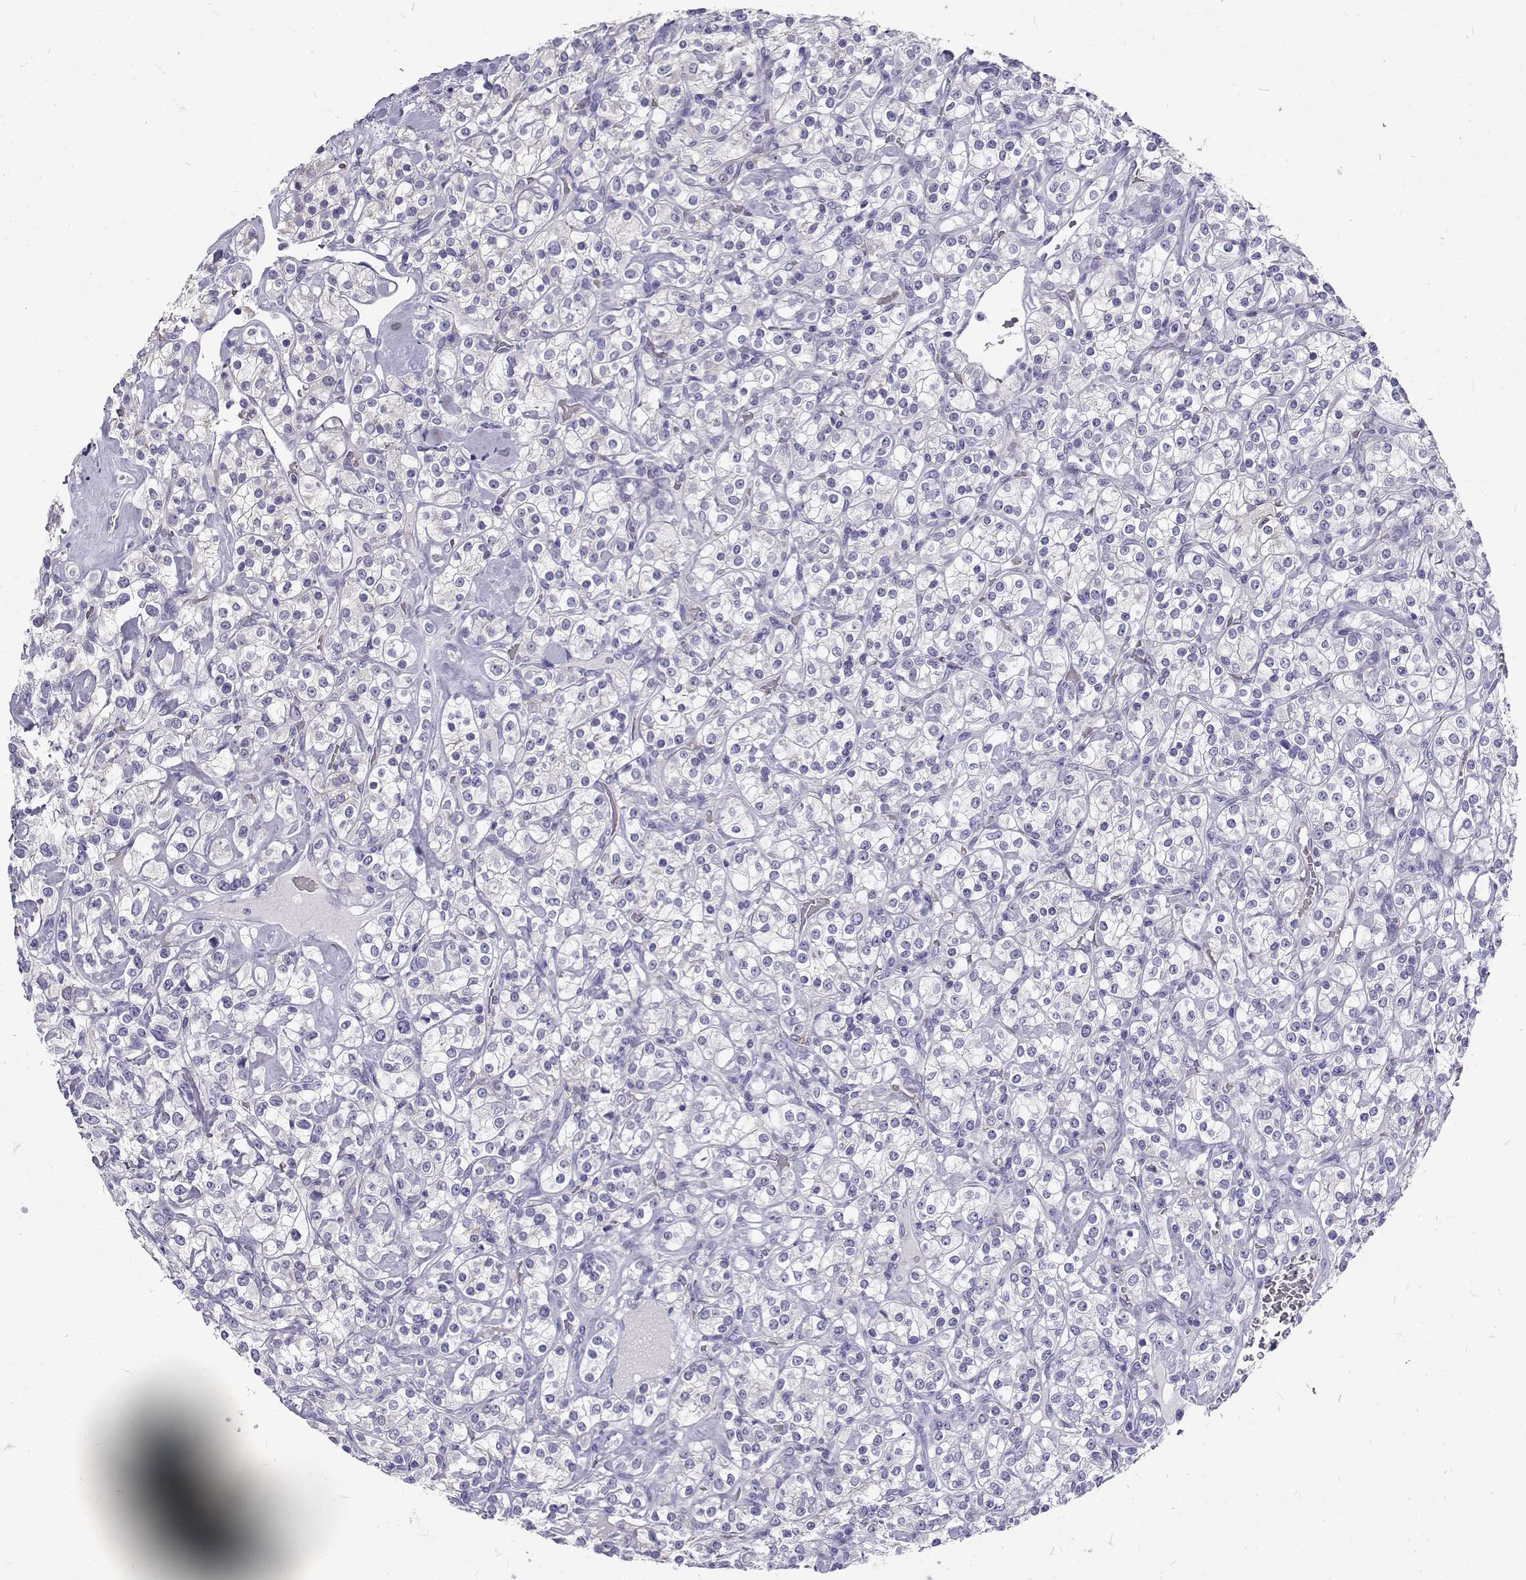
{"staining": {"intensity": "negative", "quantity": "none", "location": "none"}, "tissue": "renal cancer", "cell_type": "Tumor cells", "image_type": "cancer", "snomed": [{"axis": "morphology", "description": "Adenocarcinoma, NOS"}, {"axis": "topography", "description": "Kidney"}], "caption": "An image of renal cancer (adenocarcinoma) stained for a protein displays no brown staining in tumor cells.", "gene": "IGSF1", "patient": {"sex": "male", "age": 77}}